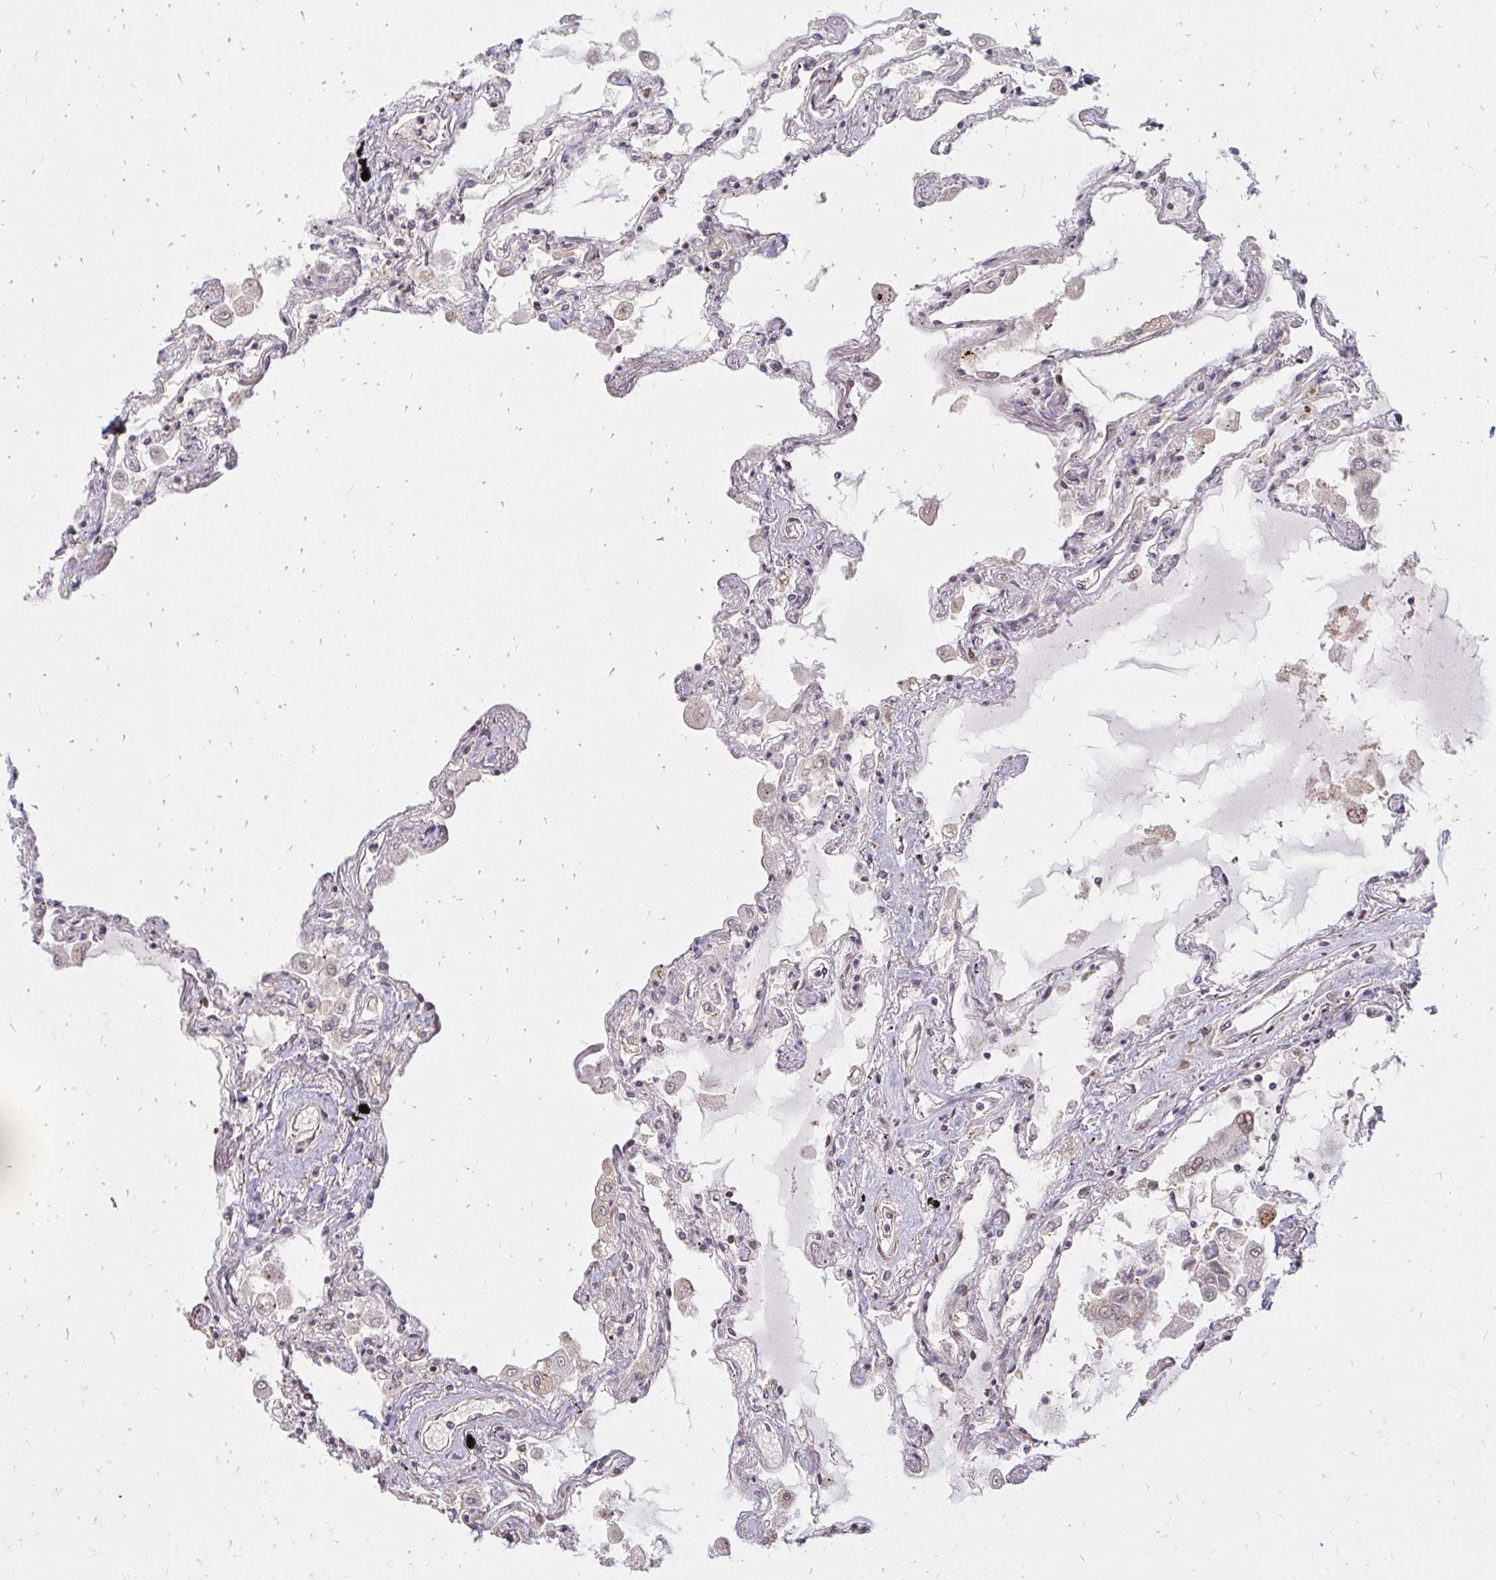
{"staining": {"intensity": "moderate", "quantity": "<25%", "location": "cytoplasmic/membranous,nuclear"}, "tissue": "lung", "cell_type": "Alveolar cells", "image_type": "normal", "snomed": [{"axis": "morphology", "description": "Normal tissue, NOS"}, {"axis": "morphology", "description": "Adenocarcinoma, NOS"}, {"axis": "topography", "description": "Cartilage tissue"}, {"axis": "topography", "description": "Lung"}], "caption": "Immunohistochemical staining of normal lung shows low levels of moderate cytoplasmic/membranous,nuclear expression in approximately <25% of alveolar cells. (Stains: DAB (3,3'-diaminobenzidine) in brown, nuclei in blue, Microscopy: brightfield microscopy at high magnification).", "gene": "ZNF285", "patient": {"sex": "female", "age": 67}}